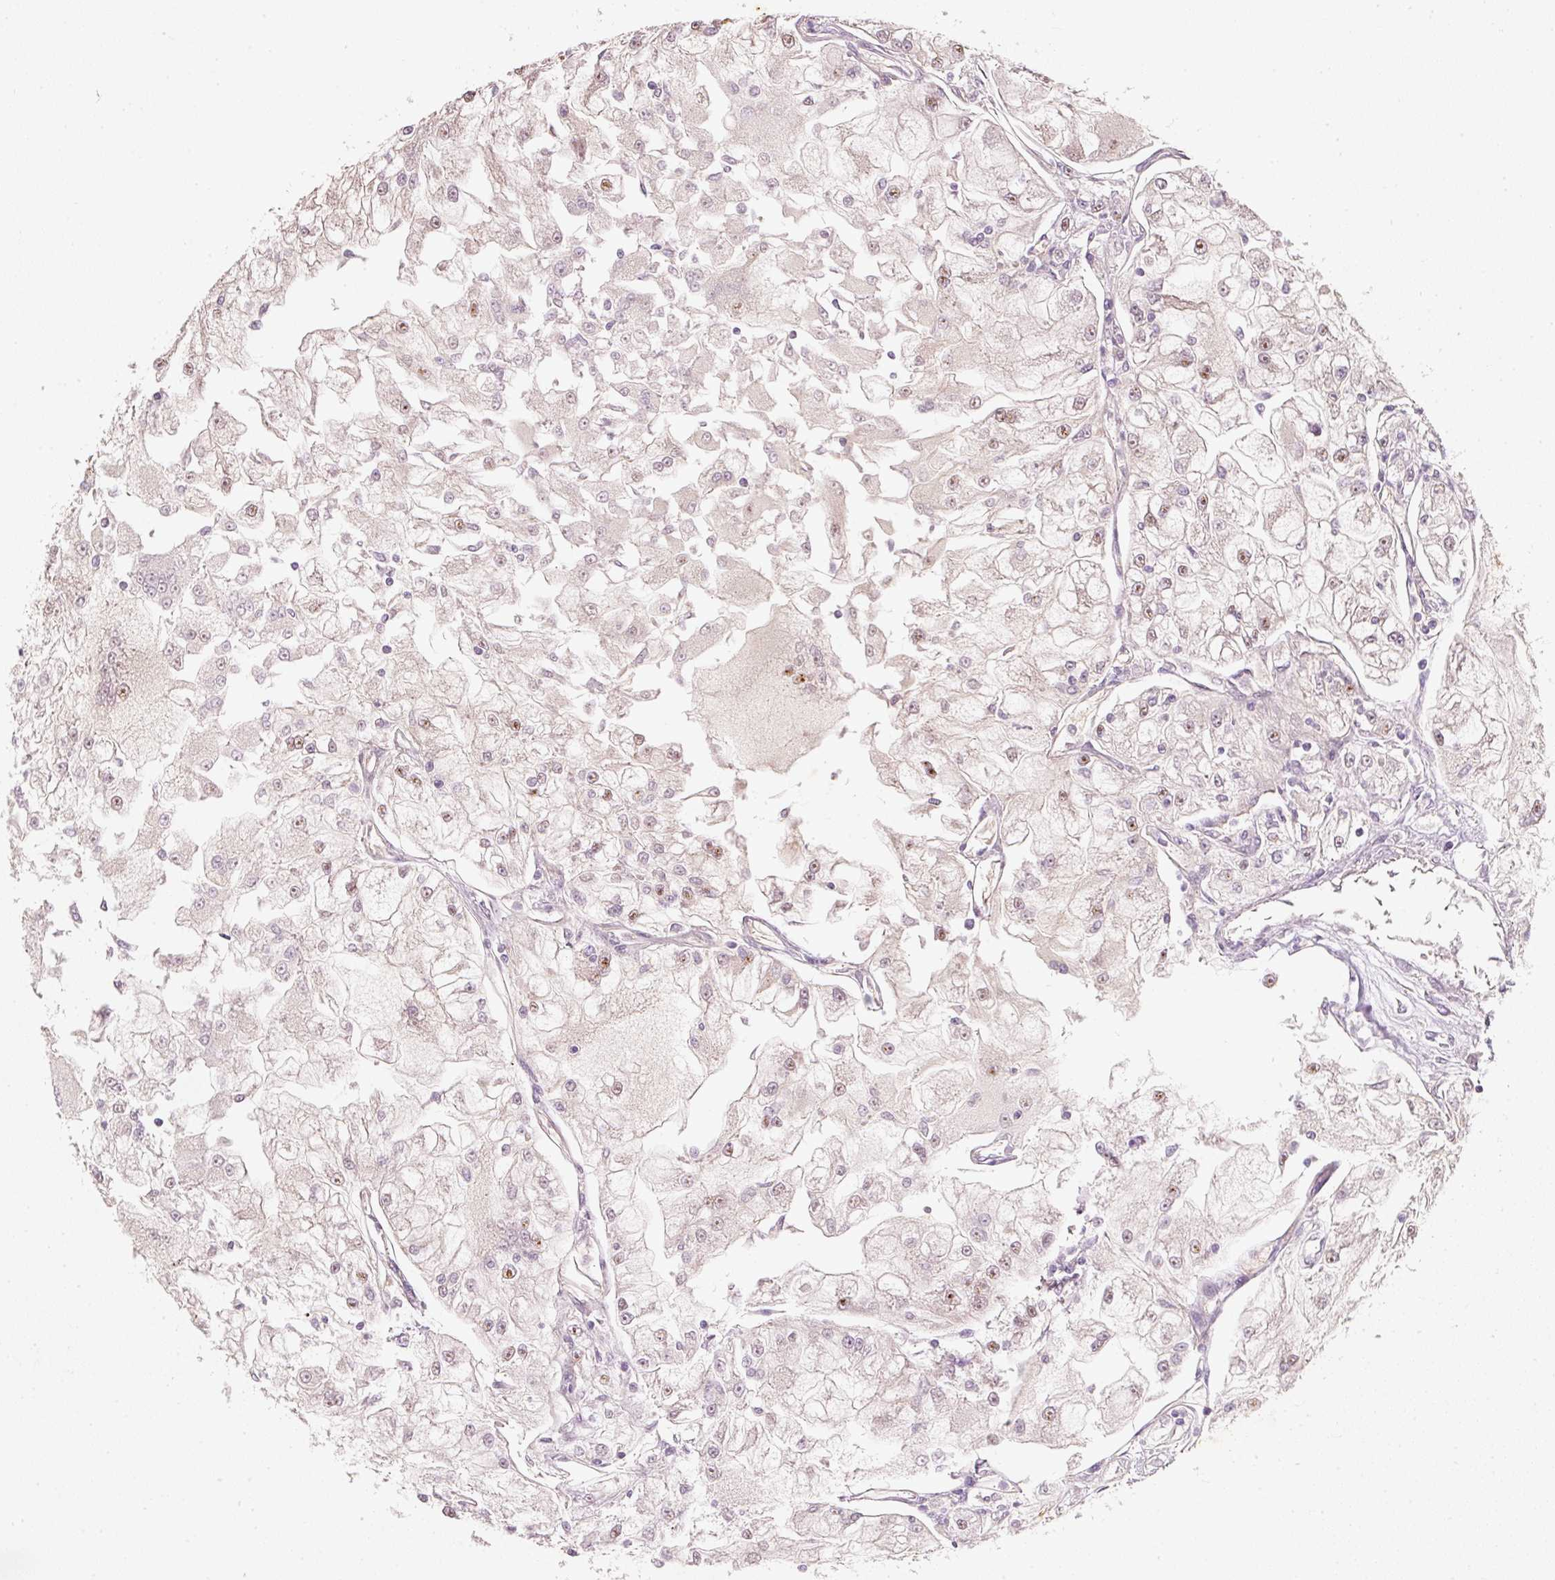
{"staining": {"intensity": "moderate", "quantity": "<25%", "location": "cytoplasmic/membranous,nuclear"}, "tissue": "renal cancer", "cell_type": "Tumor cells", "image_type": "cancer", "snomed": [{"axis": "morphology", "description": "Adenocarcinoma, NOS"}, {"axis": "topography", "description": "Kidney"}], "caption": "The photomicrograph reveals a brown stain indicating the presence of a protein in the cytoplasmic/membranous and nuclear of tumor cells in adenocarcinoma (renal). (brown staining indicates protein expression, while blue staining denotes nuclei).", "gene": "RGL2", "patient": {"sex": "female", "age": 72}}